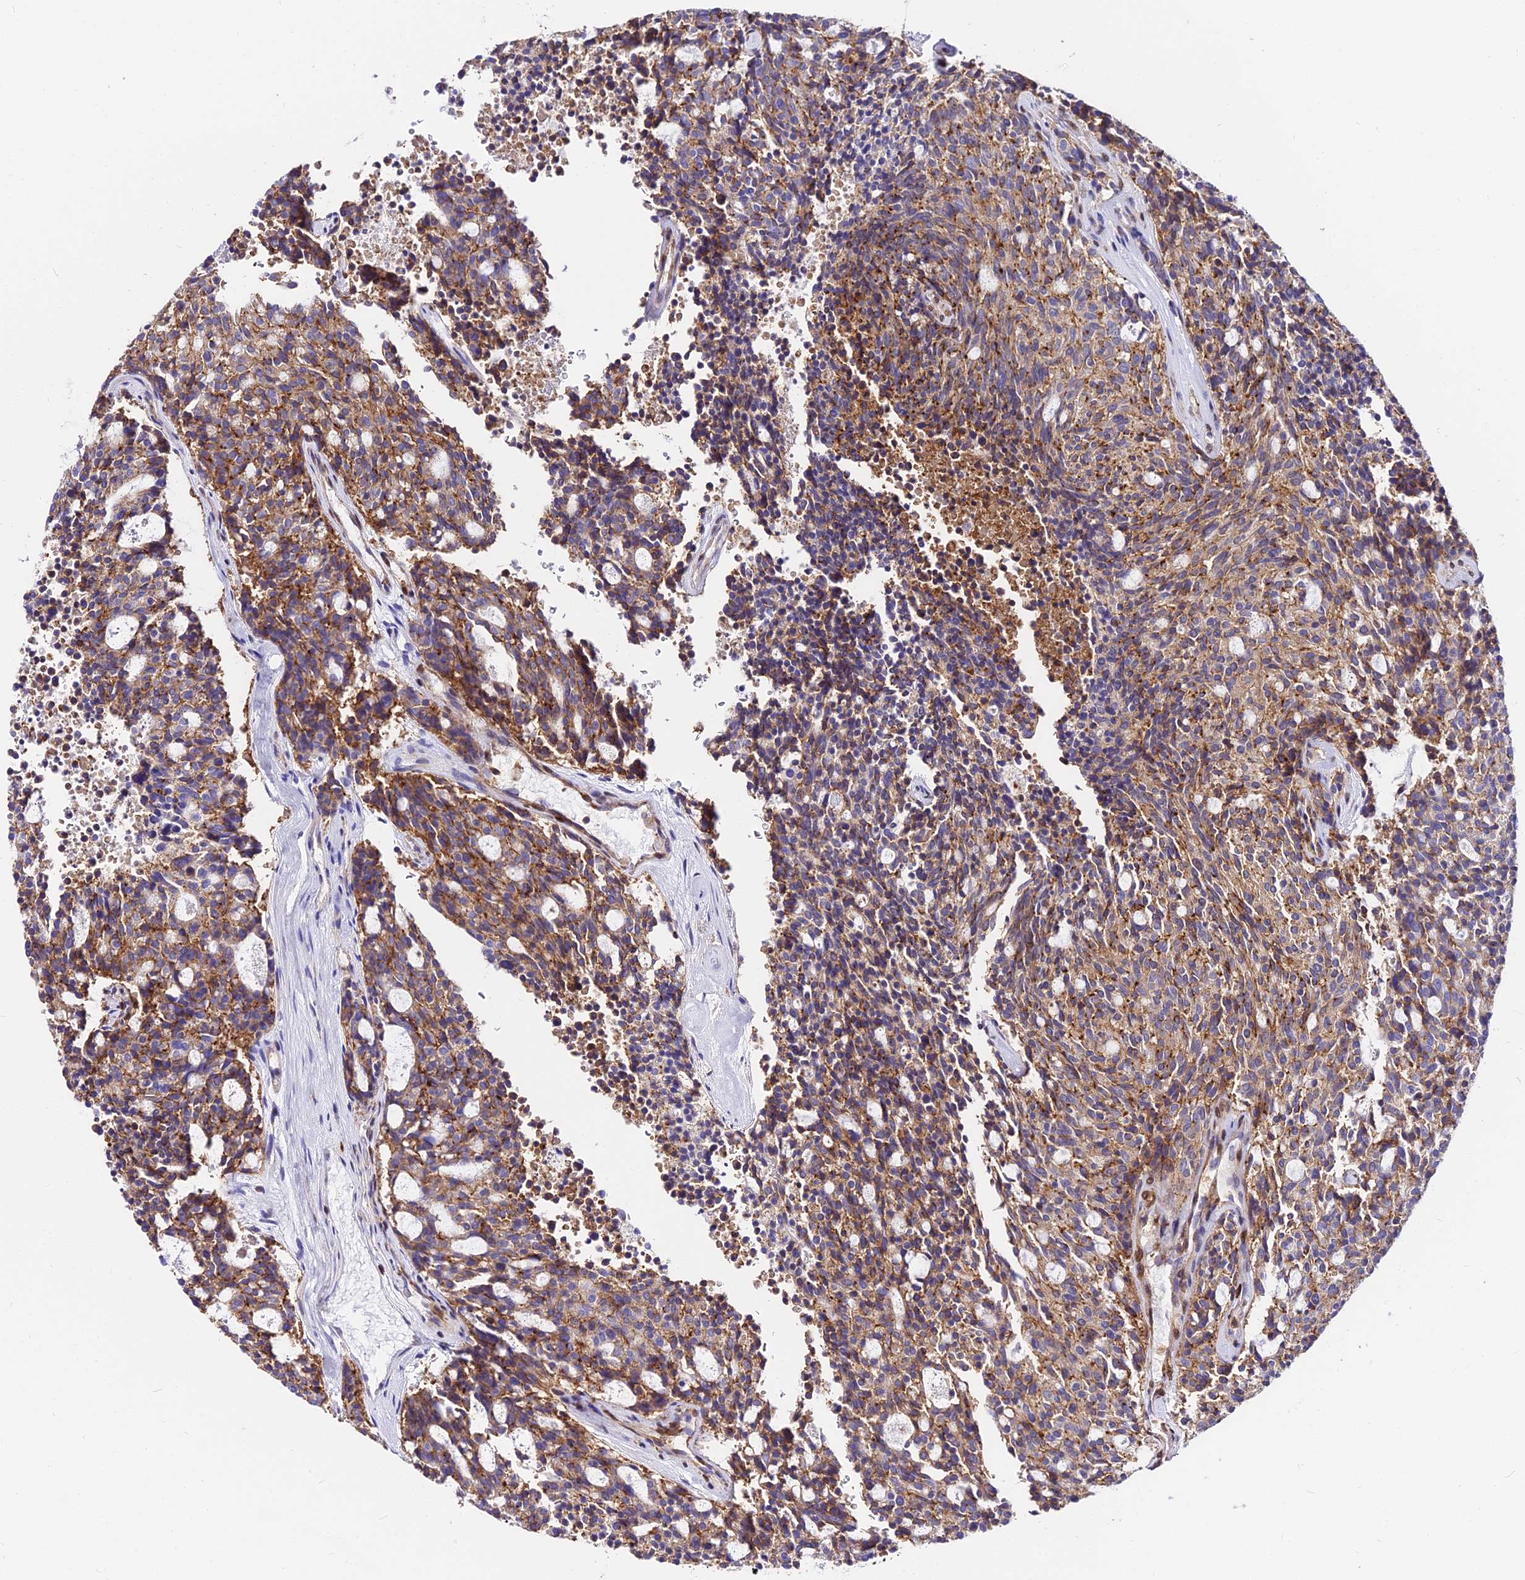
{"staining": {"intensity": "moderate", "quantity": ">75%", "location": "cytoplasmic/membranous"}, "tissue": "carcinoid", "cell_type": "Tumor cells", "image_type": "cancer", "snomed": [{"axis": "morphology", "description": "Carcinoid, malignant, NOS"}, {"axis": "topography", "description": "Pancreas"}], "caption": "Moderate cytoplasmic/membranous positivity is identified in approximately >75% of tumor cells in malignant carcinoid.", "gene": "CSRP1", "patient": {"sex": "female", "age": 54}}